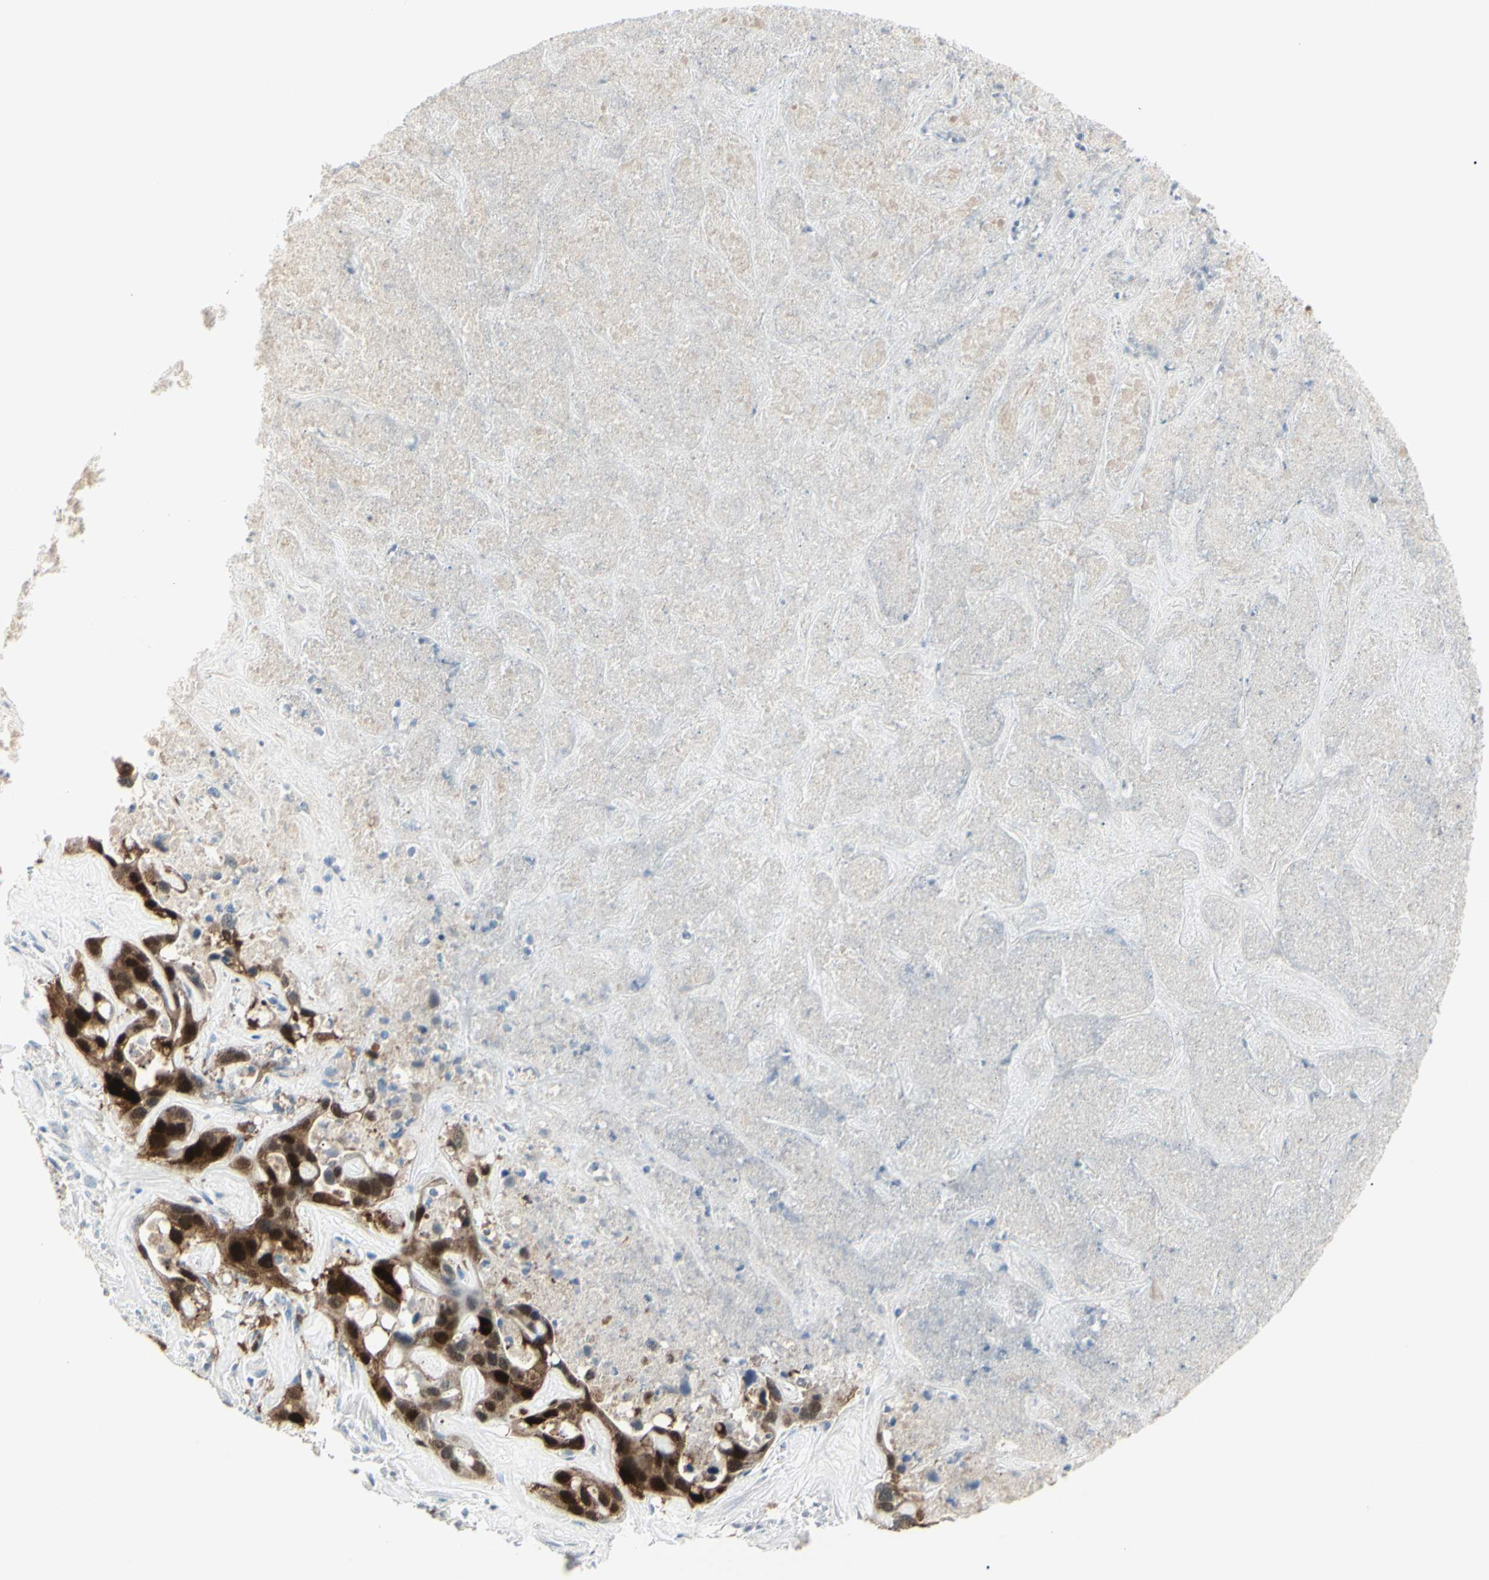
{"staining": {"intensity": "strong", "quantity": ">75%", "location": "cytoplasmic/membranous,nuclear"}, "tissue": "liver cancer", "cell_type": "Tumor cells", "image_type": "cancer", "snomed": [{"axis": "morphology", "description": "Cholangiocarcinoma"}, {"axis": "topography", "description": "Liver"}], "caption": "Liver cancer (cholangiocarcinoma) tissue reveals strong cytoplasmic/membranous and nuclear staining in about >75% of tumor cells, visualized by immunohistochemistry.", "gene": "AKR1C3", "patient": {"sex": "female", "age": 65}}